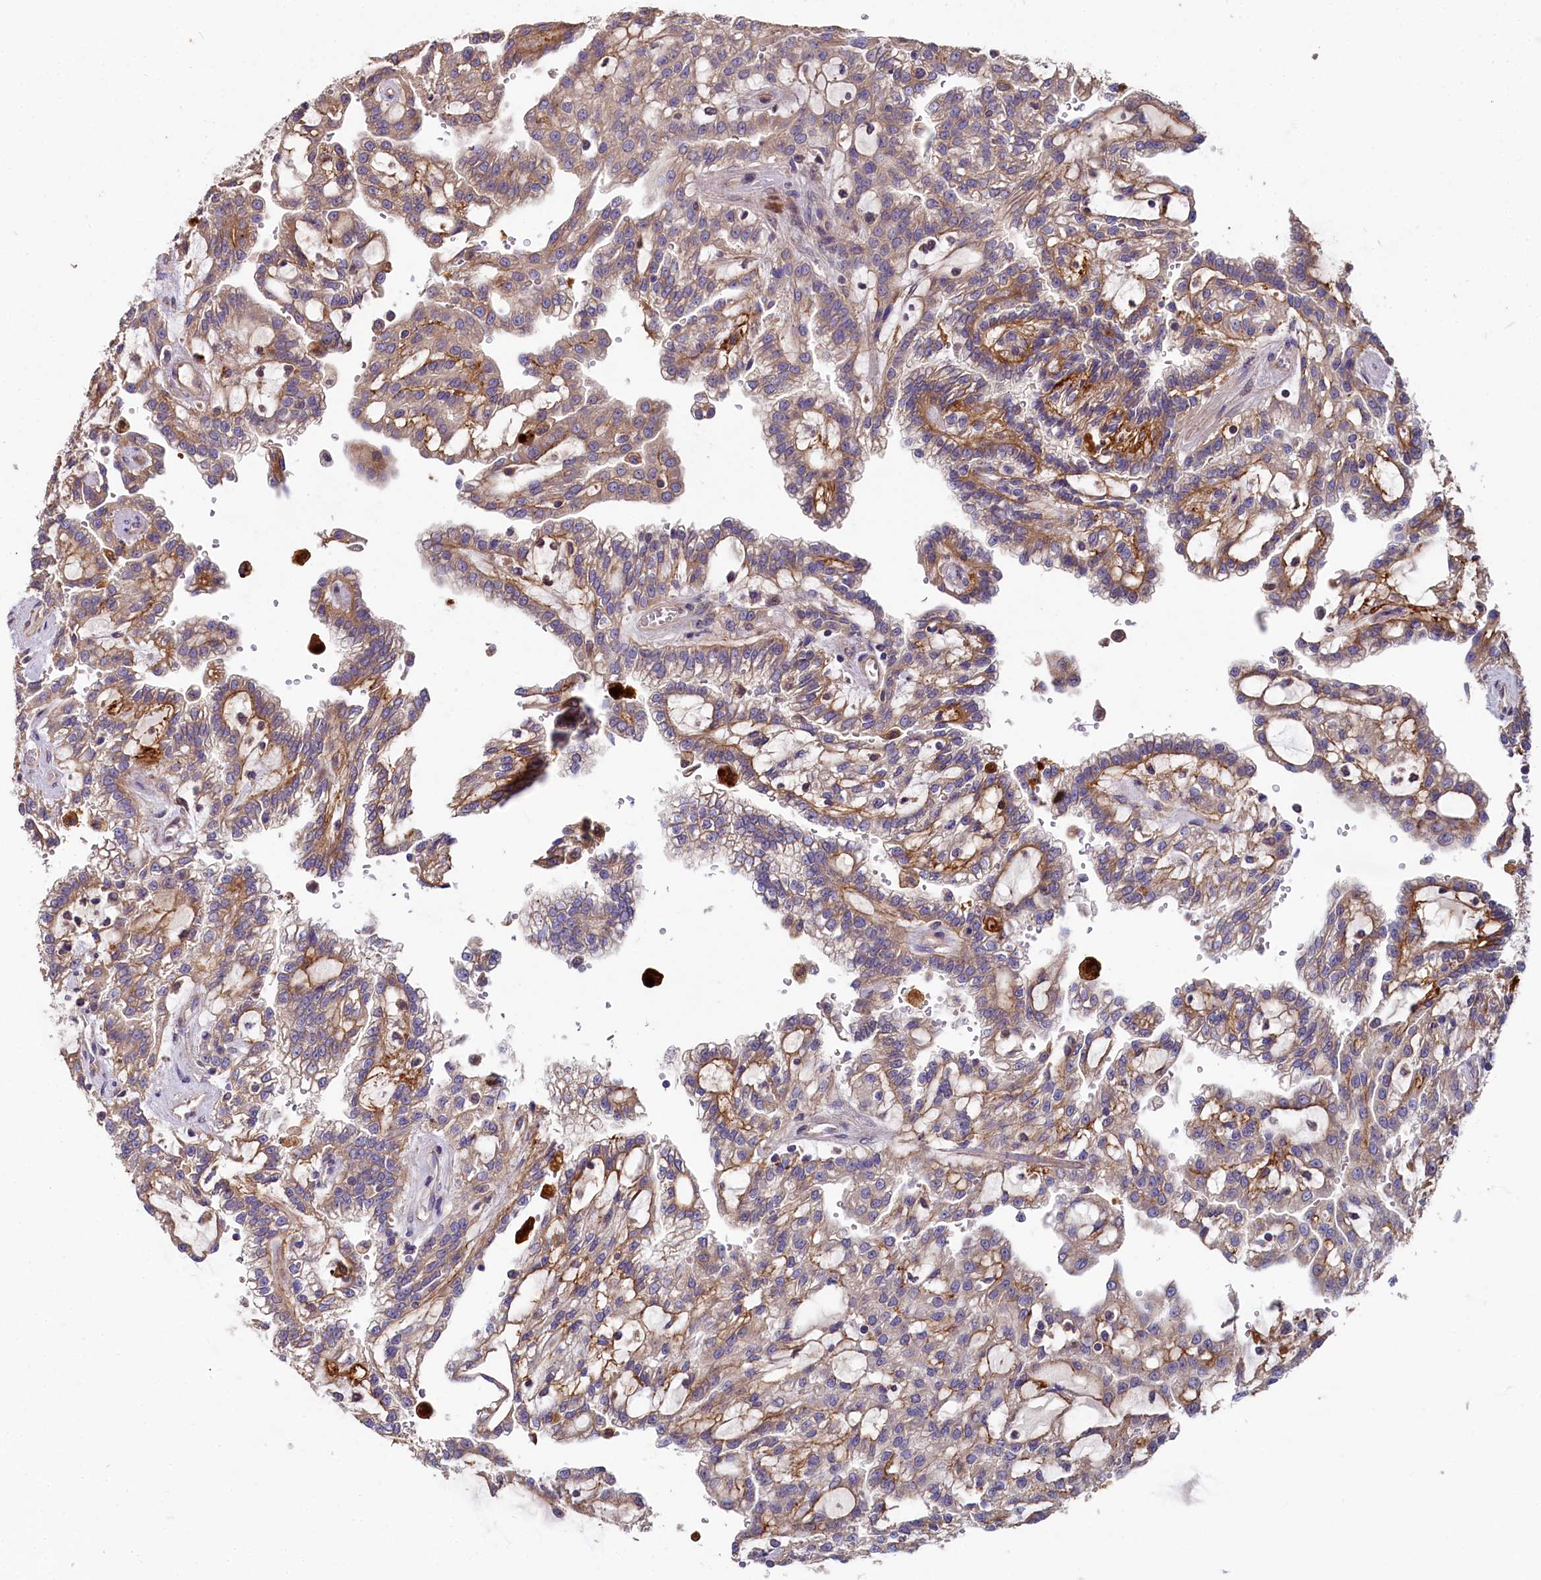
{"staining": {"intensity": "weak", "quantity": ">75%", "location": "cytoplasmic/membranous"}, "tissue": "renal cancer", "cell_type": "Tumor cells", "image_type": "cancer", "snomed": [{"axis": "morphology", "description": "Adenocarcinoma, NOS"}, {"axis": "topography", "description": "Kidney"}], "caption": "Renal cancer (adenocarcinoma) was stained to show a protein in brown. There is low levels of weak cytoplasmic/membranous expression in about >75% of tumor cells.", "gene": "SPRYD3", "patient": {"sex": "male", "age": 63}}